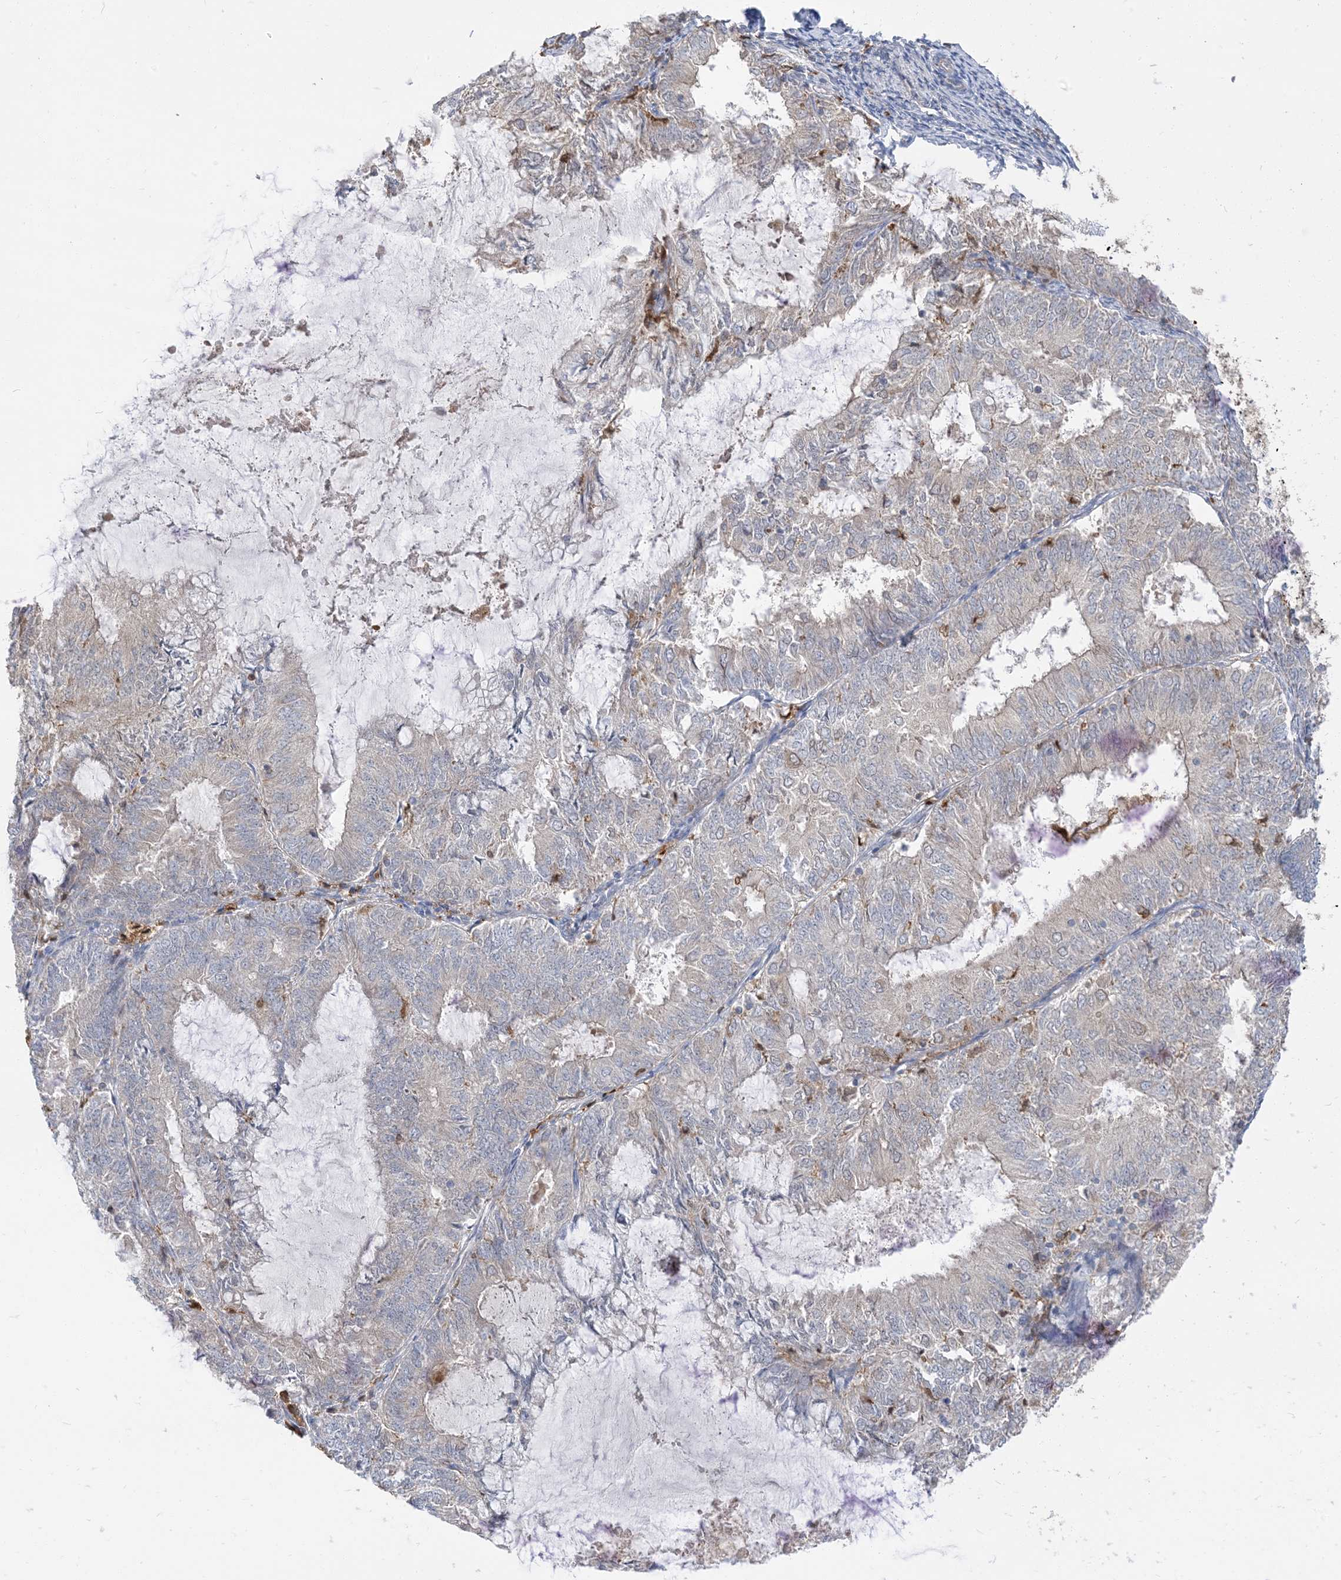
{"staining": {"intensity": "negative", "quantity": "none", "location": "none"}, "tissue": "endometrial cancer", "cell_type": "Tumor cells", "image_type": "cancer", "snomed": [{"axis": "morphology", "description": "Adenocarcinoma, NOS"}, {"axis": "topography", "description": "Endometrium"}], "caption": "An image of human endometrial cancer is negative for staining in tumor cells. (DAB IHC visualized using brightfield microscopy, high magnification).", "gene": "NAGK", "patient": {"sex": "female", "age": 57}}